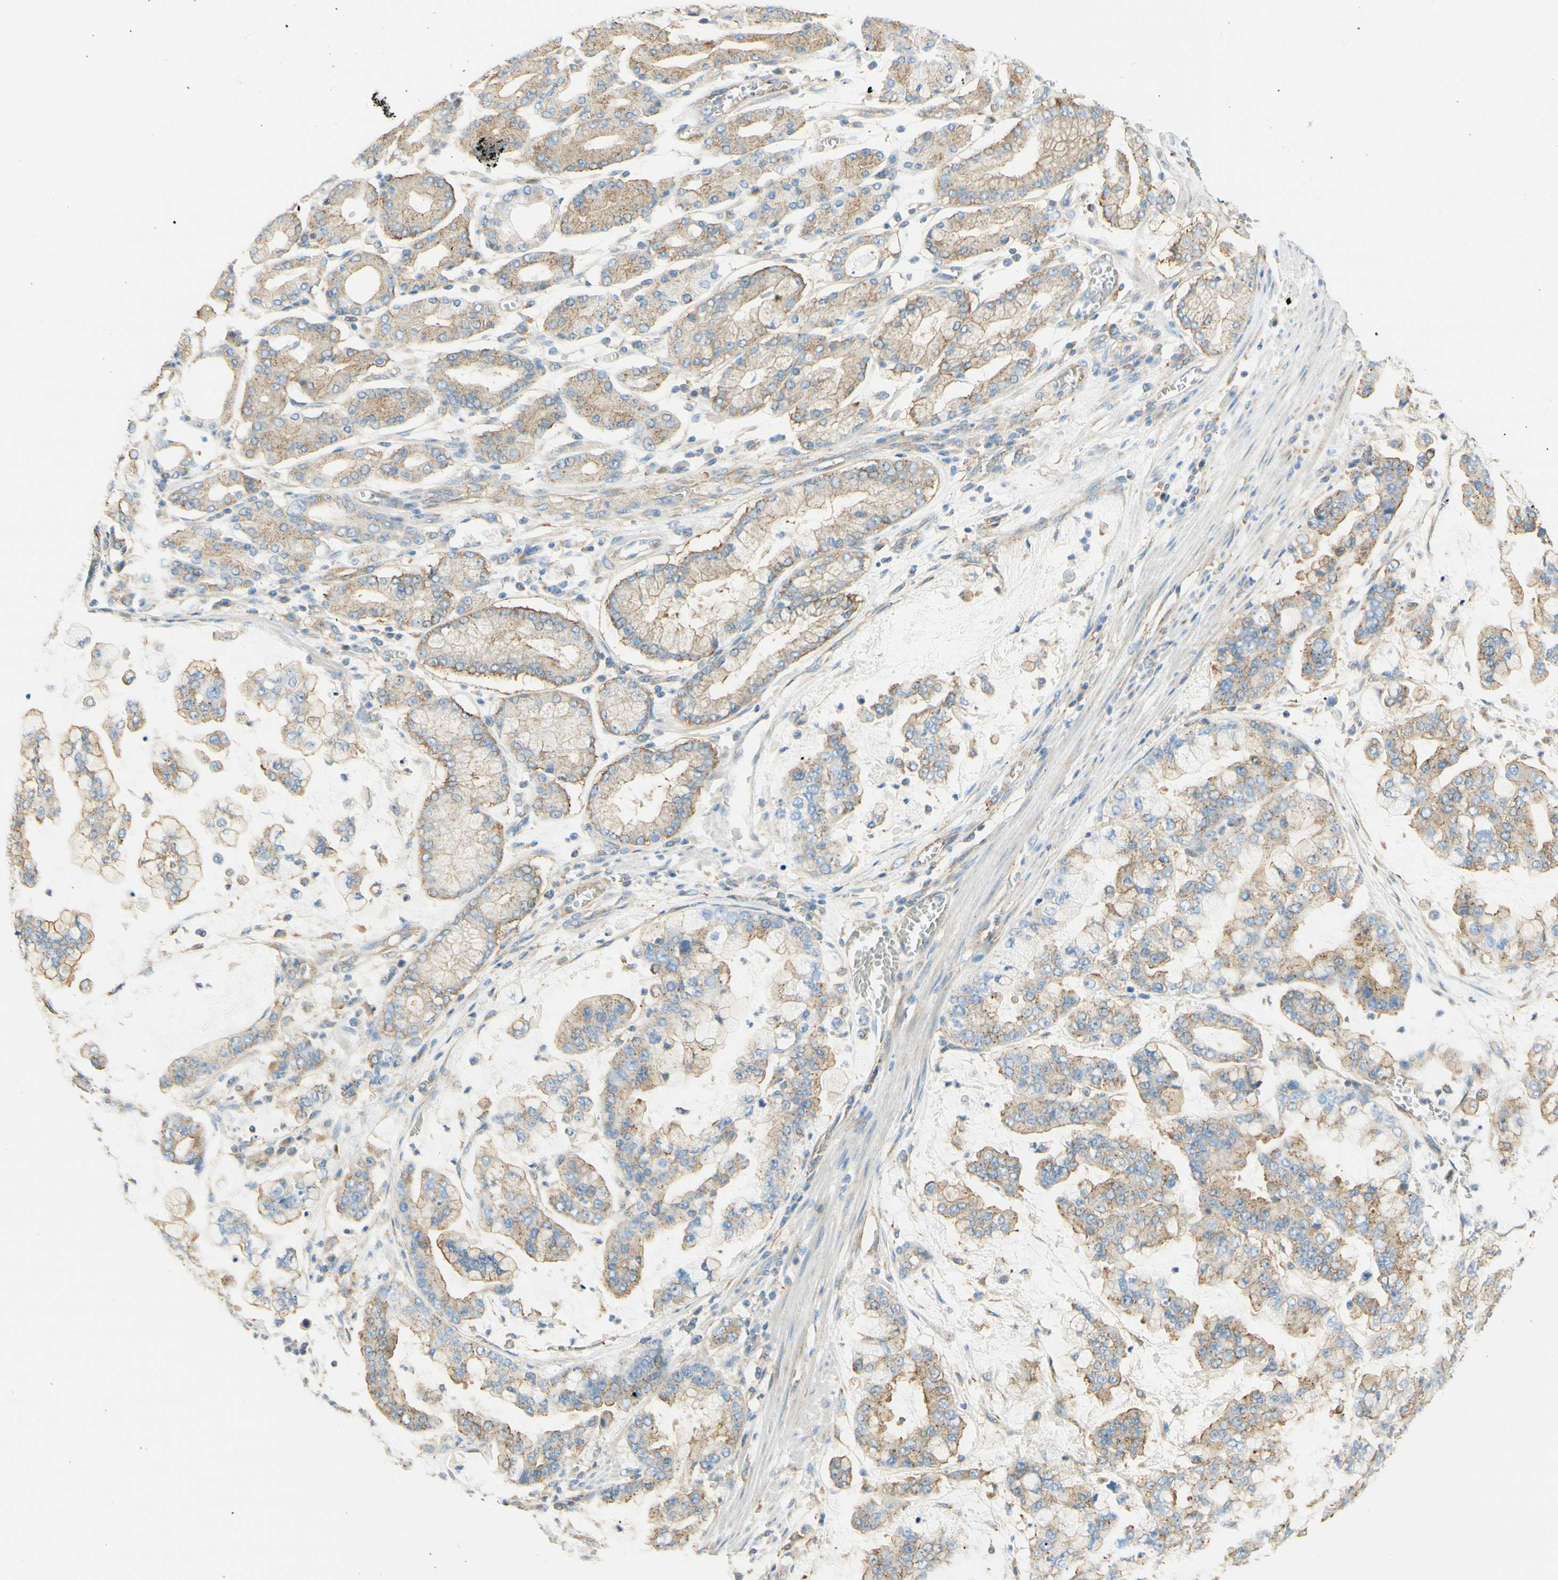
{"staining": {"intensity": "weak", "quantity": ">75%", "location": "cytoplasmic/membranous"}, "tissue": "stomach cancer", "cell_type": "Tumor cells", "image_type": "cancer", "snomed": [{"axis": "morphology", "description": "Normal tissue, NOS"}, {"axis": "morphology", "description": "Adenocarcinoma, NOS"}, {"axis": "topography", "description": "Stomach, upper"}, {"axis": "topography", "description": "Stomach"}], "caption": "Immunohistochemistry (IHC) photomicrograph of human stomach cancer stained for a protein (brown), which reveals low levels of weak cytoplasmic/membranous staining in approximately >75% of tumor cells.", "gene": "CLTC", "patient": {"sex": "male", "age": 76}}